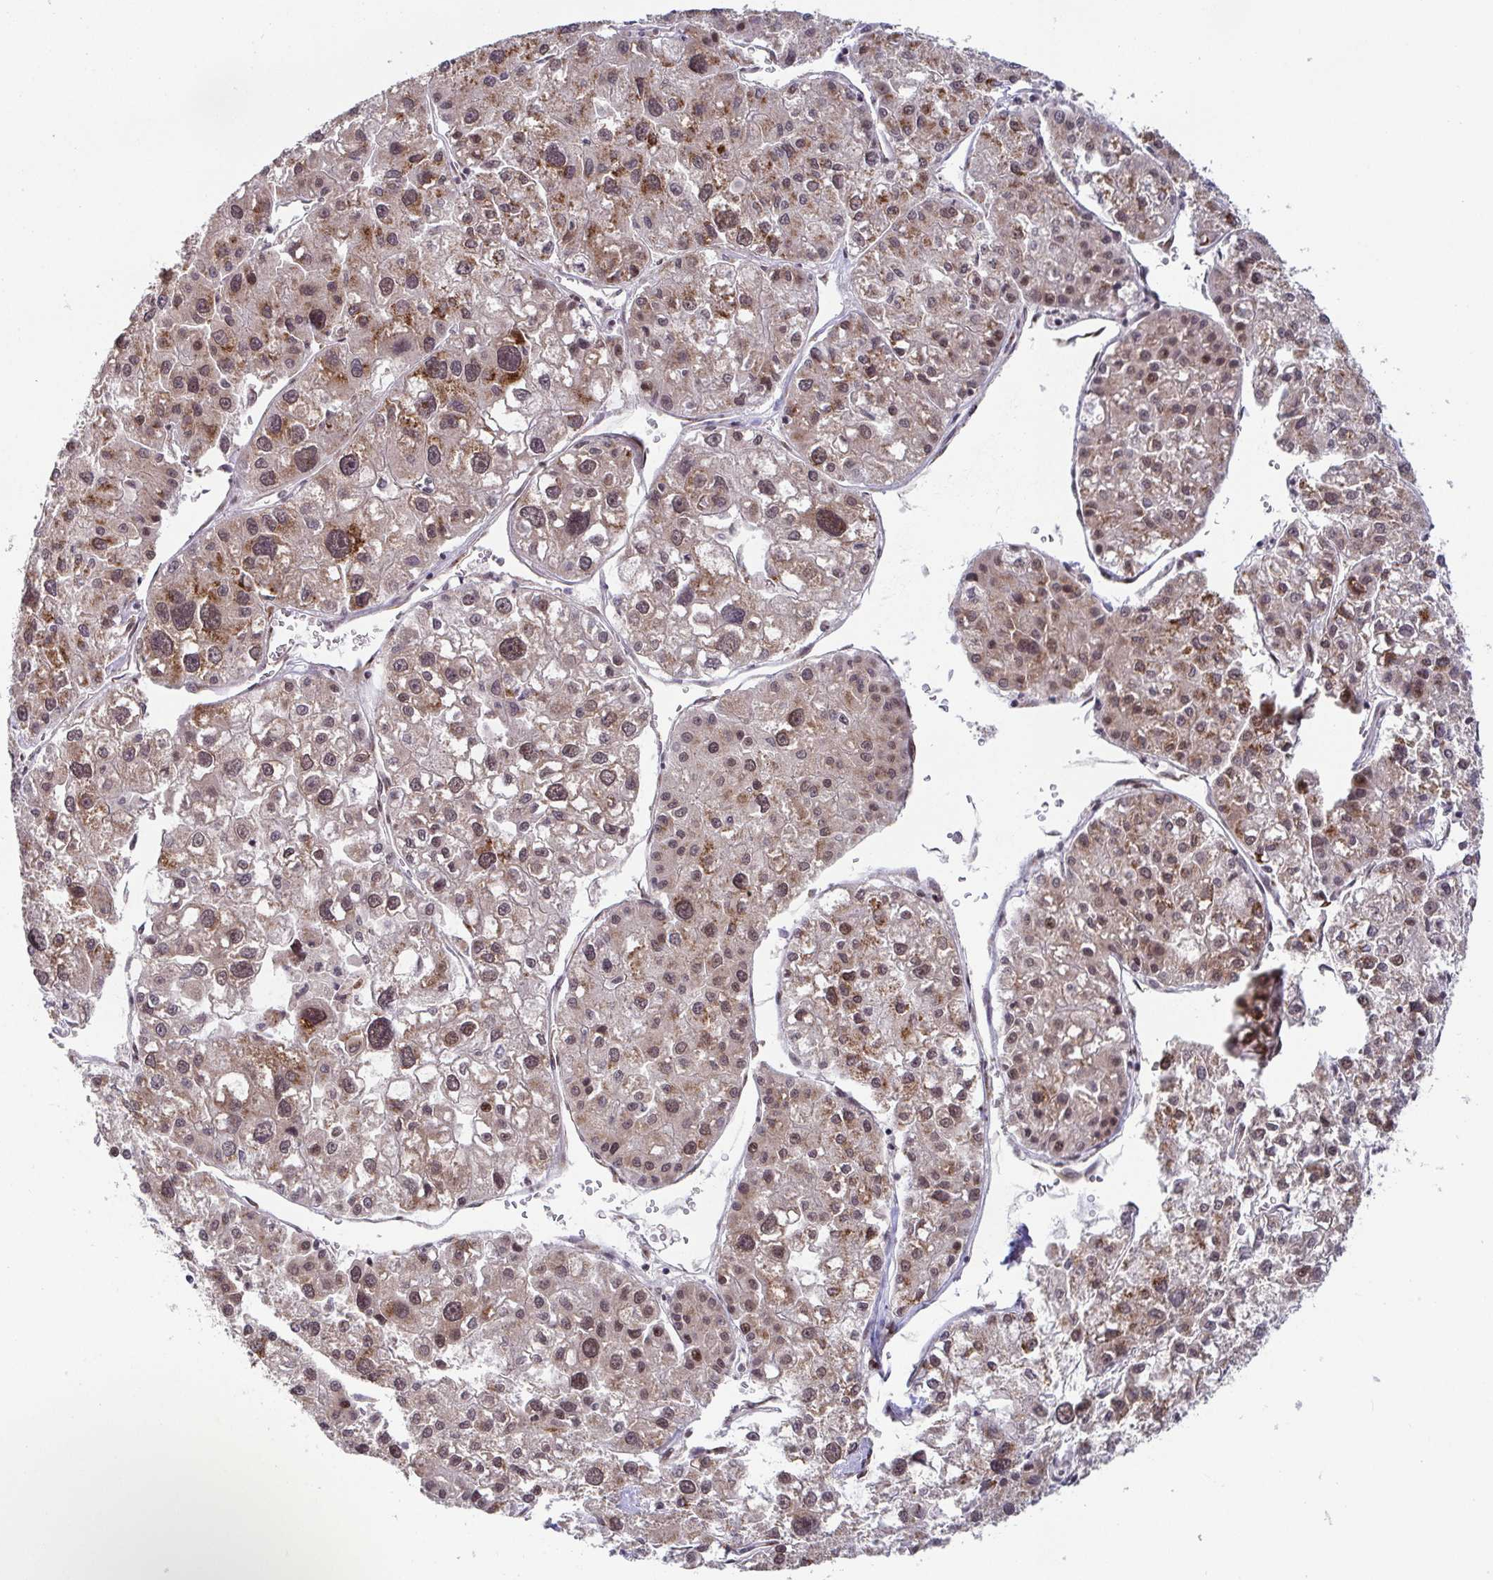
{"staining": {"intensity": "moderate", "quantity": ">75%", "location": "cytoplasmic/membranous,nuclear"}, "tissue": "liver cancer", "cell_type": "Tumor cells", "image_type": "cancer", "snomed": [{"axis": "morphology", "description": "Carcinoma, Hepatocellular, NOS"}, {"axis": "topography", "description": "Liver"}], "caption": "The histopathology image reveals immunohistochemical staining of liver hepatocellular carcinoma. There is moderate cytoplasmic/membranous and nuclear expression is identified in about >75% of tumor cells.", "gene": "ATP5MJ", "patient": {"sex": "male", "age": 73}}